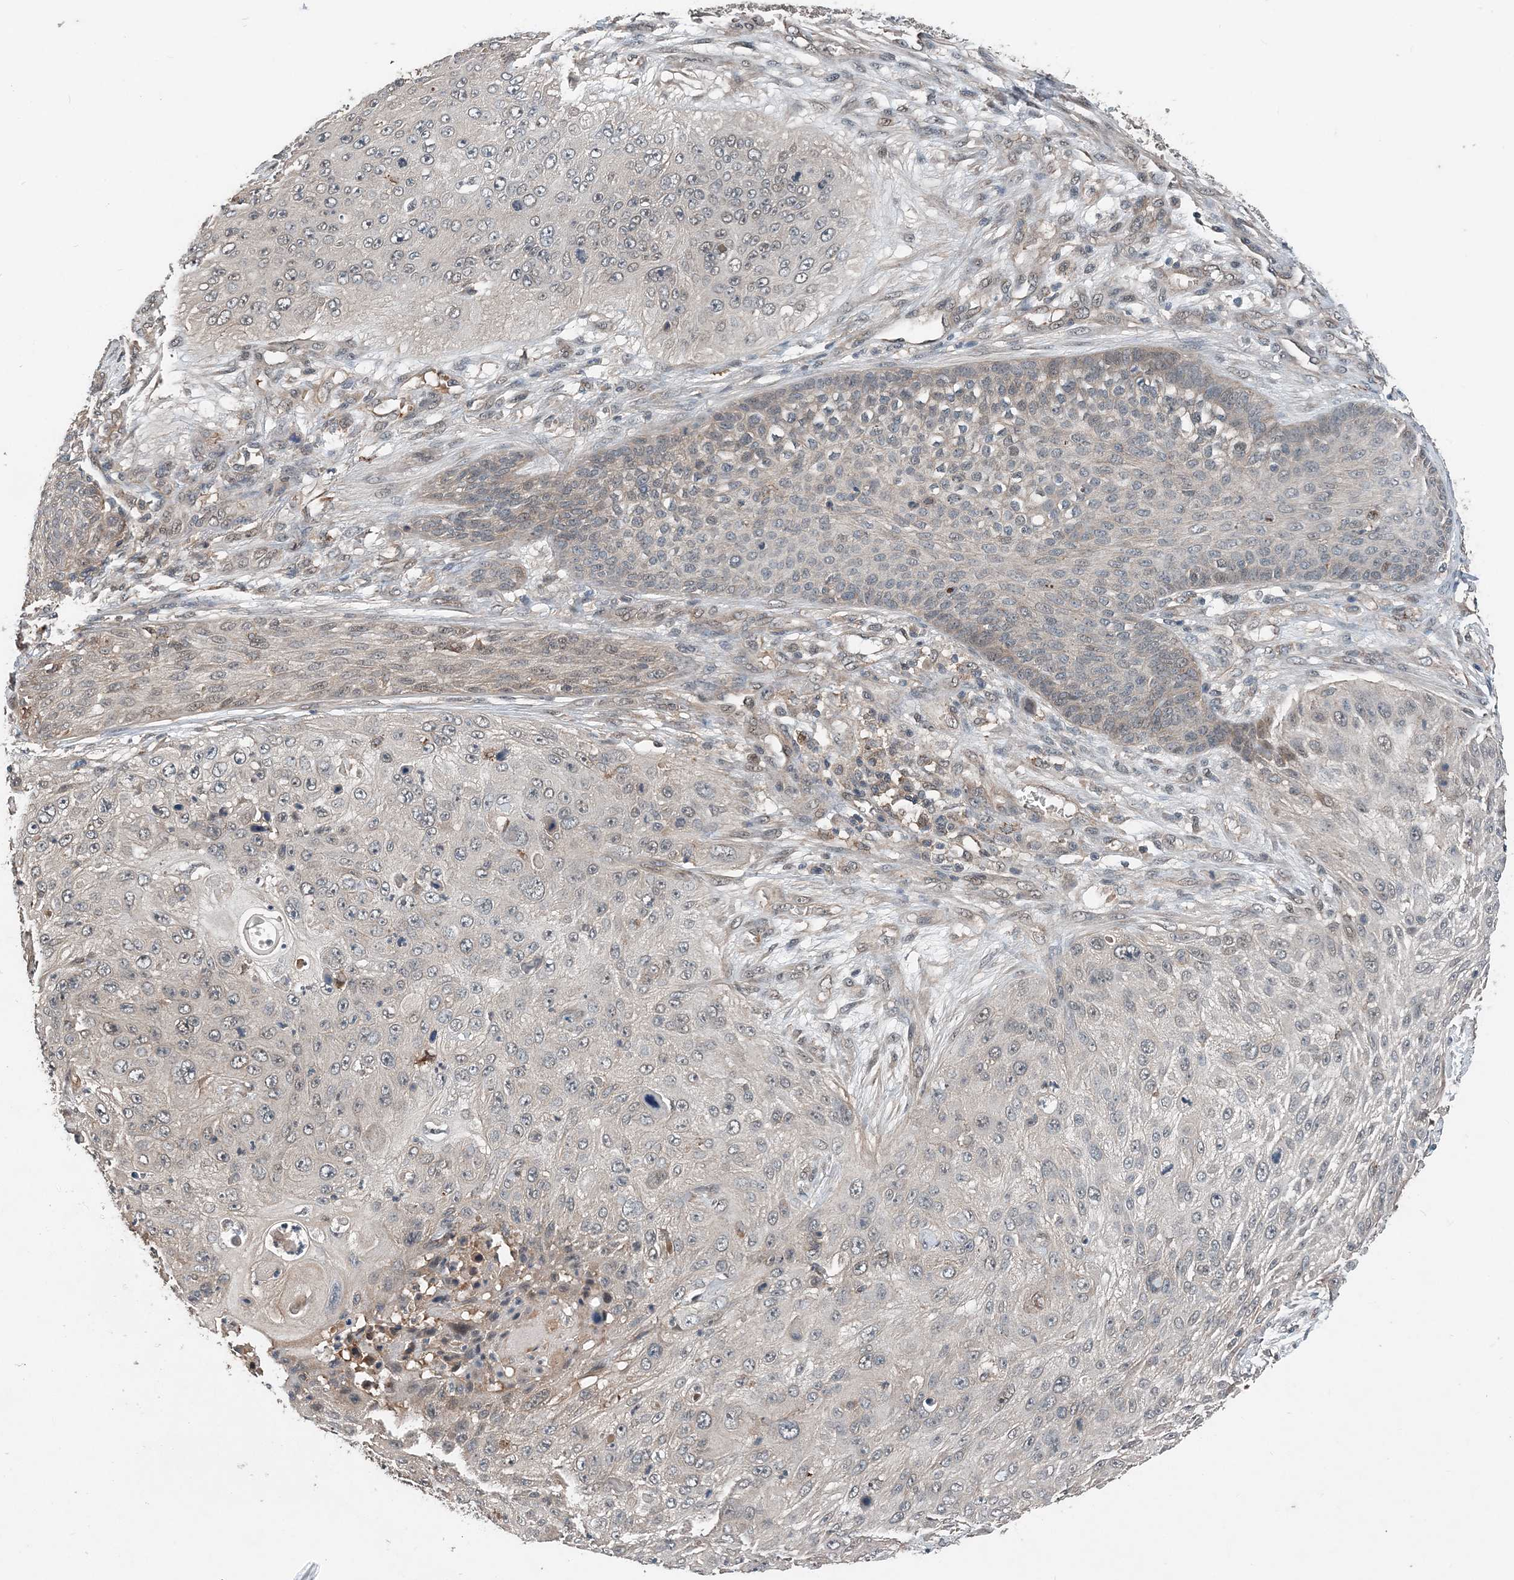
{"staining": {"intensity": "negative", "quantity": "none", "location": "none"}, "tissue": "skin cancer", "cell_type": "Tumor cells", "image_type": "cancer", "snomed": [{"axis": "morphology", "description": "Squamous cell carcinoma, NOS"}, {"axis": "topography", "description": "Skin"}], "caption": "Immunohistochemical staining of skin cancer shows no significant staining in tumor cells.", "gene": "SMPD3", "patient": {"sex": "female", "age": 80}}